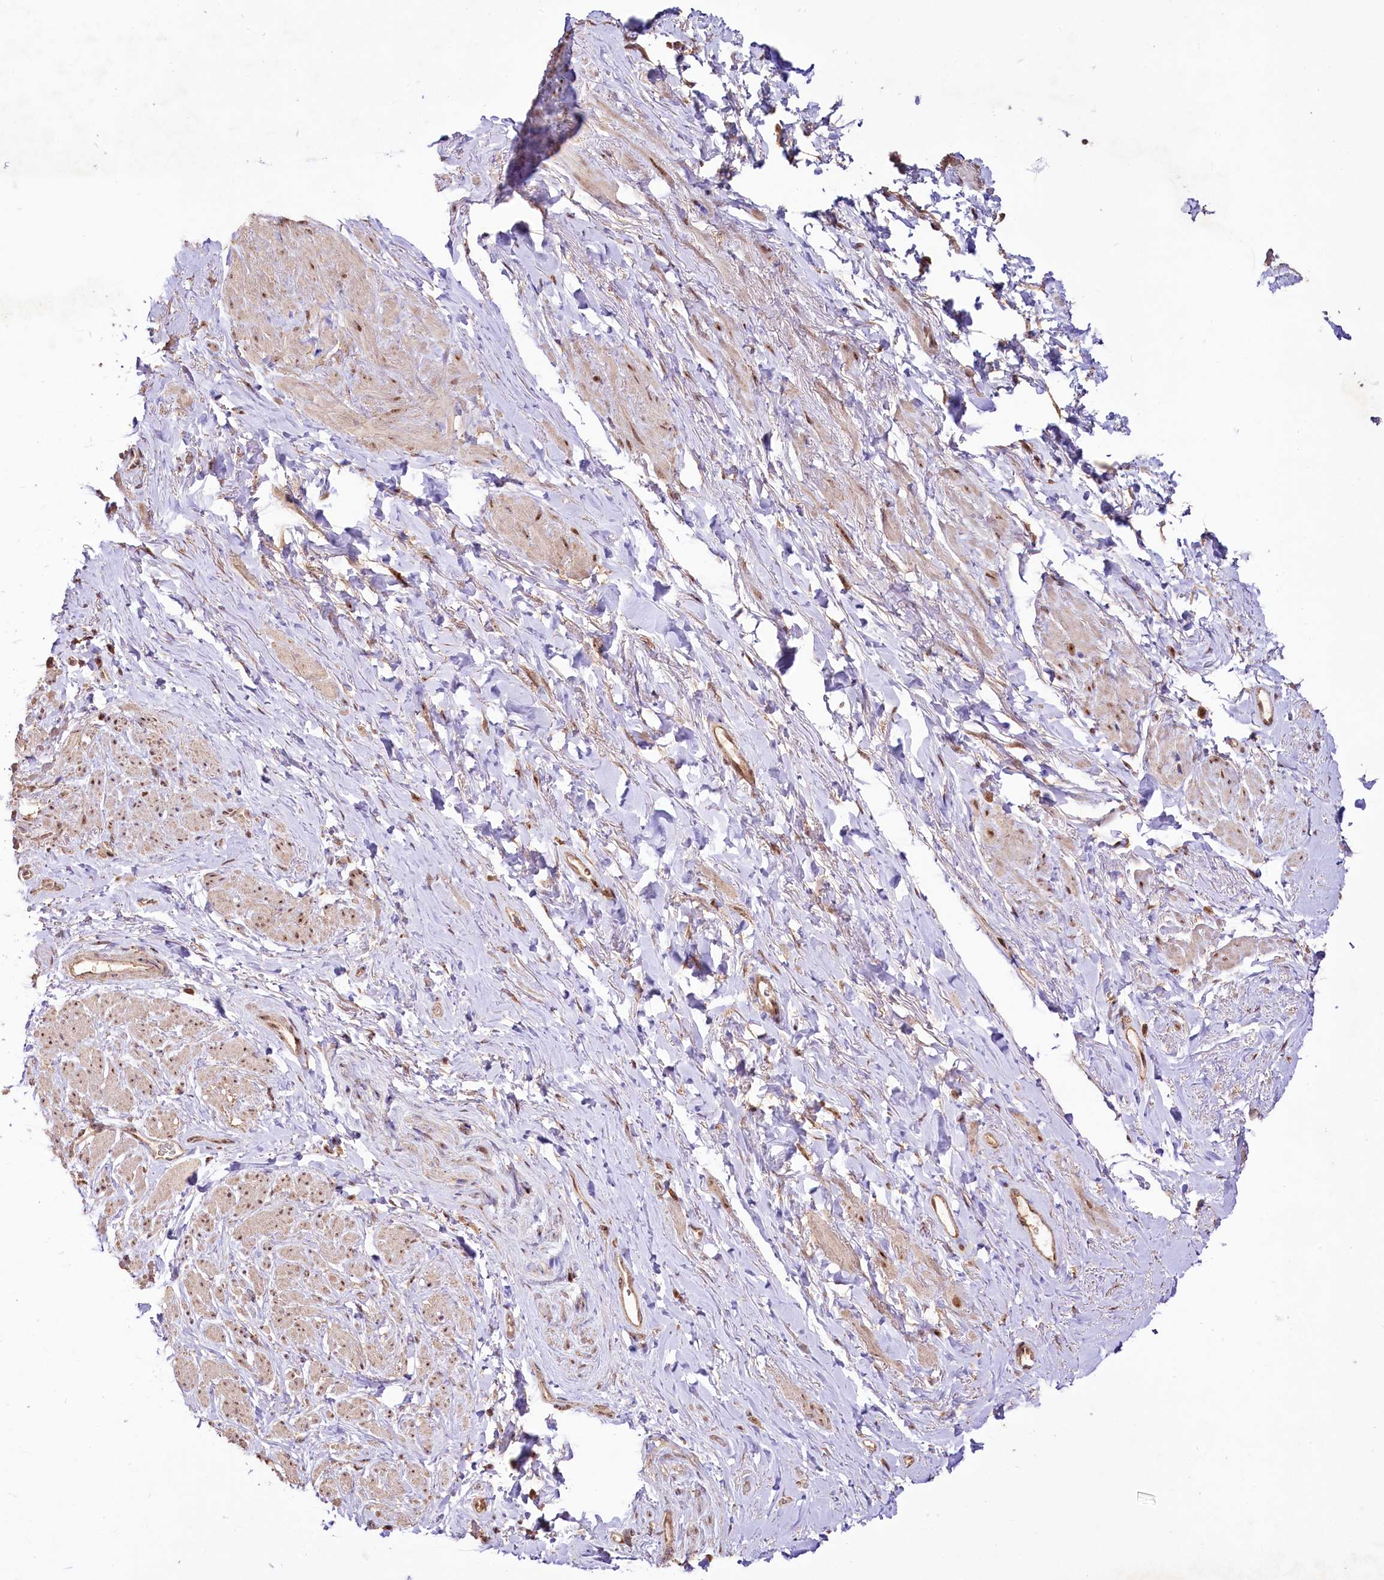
{"staining": {"intensity": "weak", "quantity": "25%-75%", "location": "nuclear"}, "tissue": "smooth muscle", "cell_type": "Smooth muscle cells", "image_type": "normal", "snomed": [{"axis": "morphology", "description": "Normal tissue, NOS"}, {"axis": "topography", "description": "Smooth muscle"}, {"axis": "topography", "description": "Peripheral nerve tissue"}], "caption": "Smooth muscle stained with IHC reveals weak nuclear expression in approximately 25%-75% of smooth muscle cells.", "gene": "RRP8", "patient": {"sex": "male", "age": 69}}